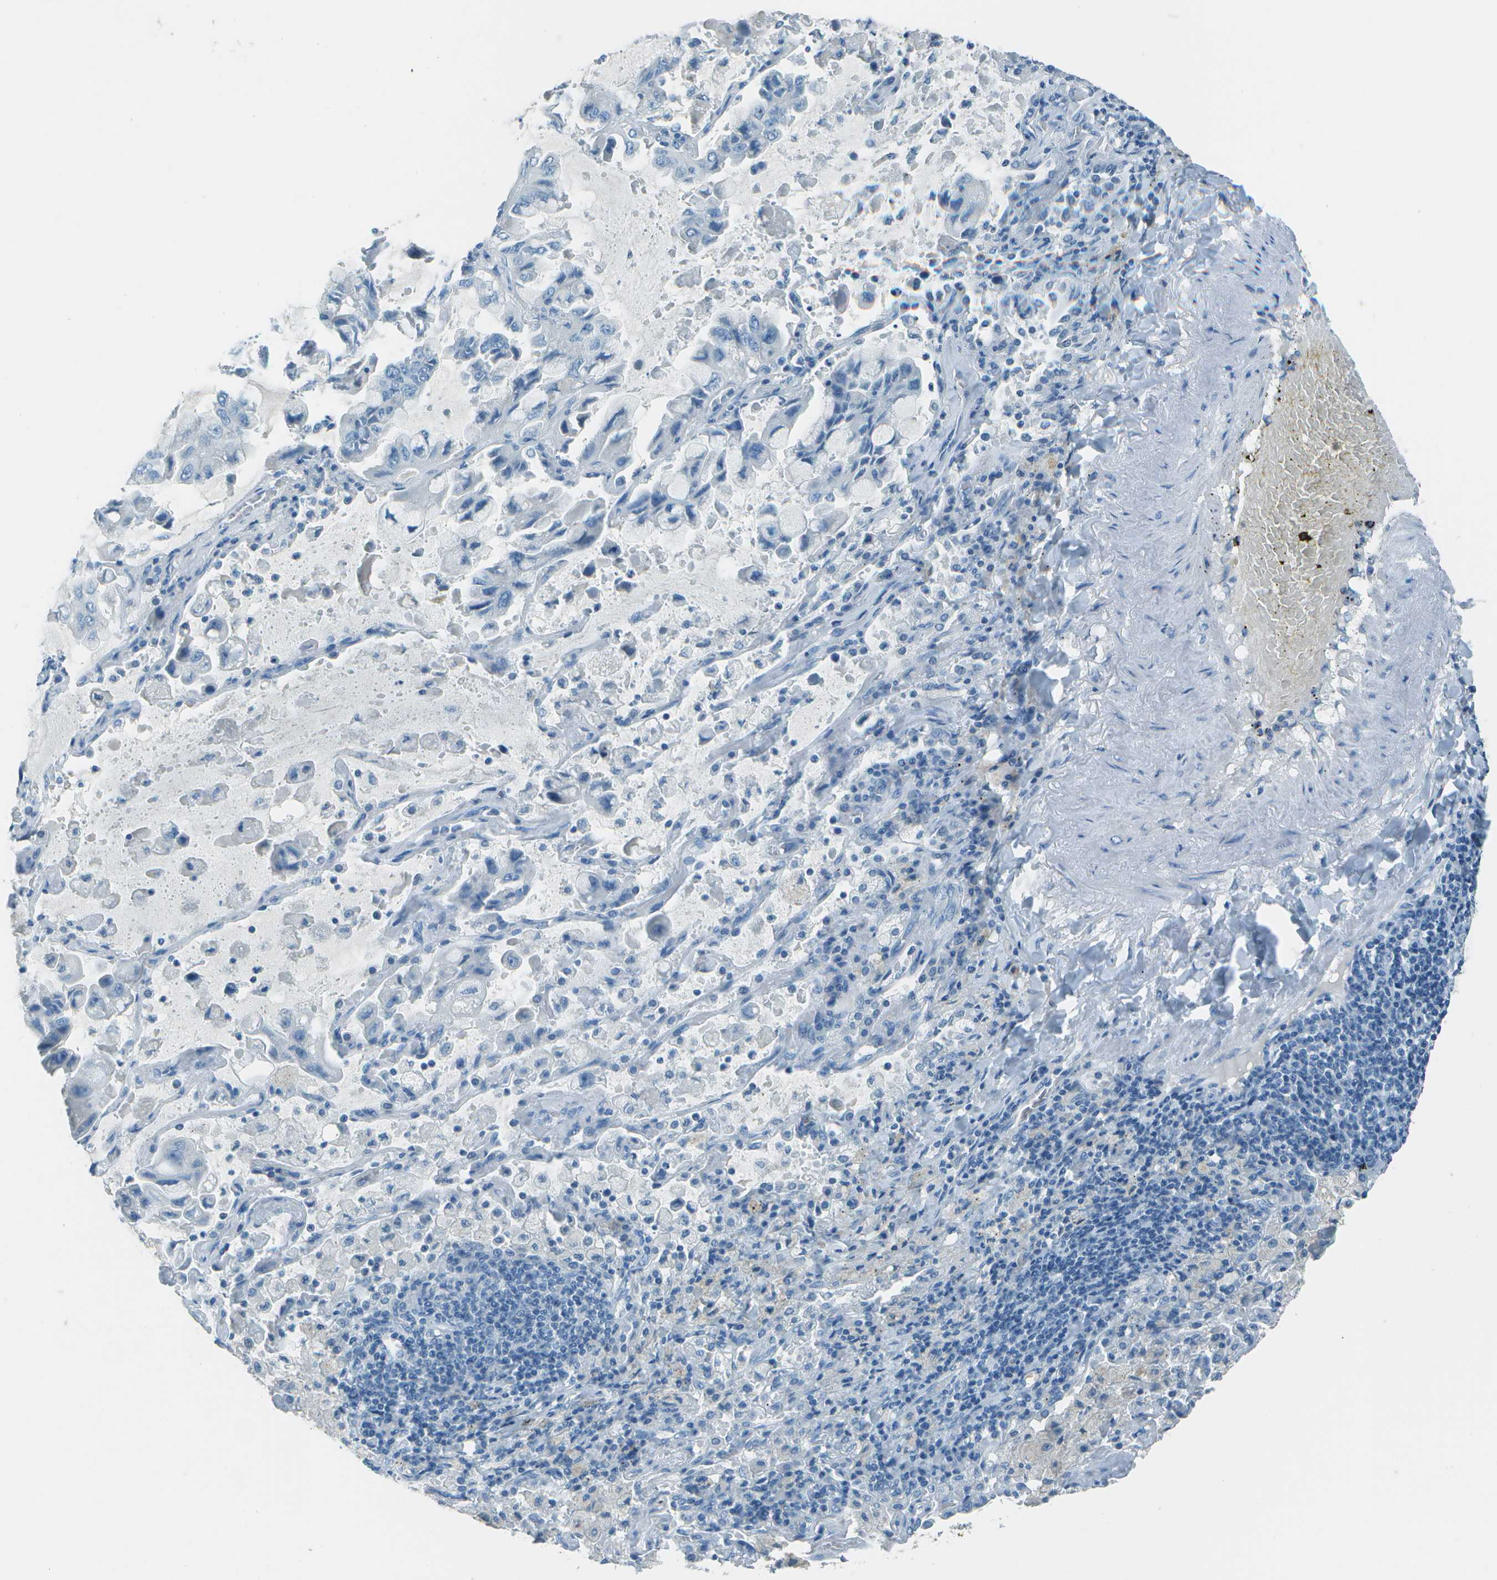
{"staining": {"intensity": "negative", "quantity": "none", "location": "none"}, "tissue": "lung cancer", "cell_type": "Tumor cells", "image_type": "cancer", "snomed": [{"axis": "morphology", "description": "Adenocarcinoma, NOS"}, {"axis": "topography", "description": "Lung"}], "caption": "A micrograph of human lung adenocarcinoma is negative for staining in tumor cells.", "gene": "FGF1", "patient": {"sex": "male", "age": 64}}